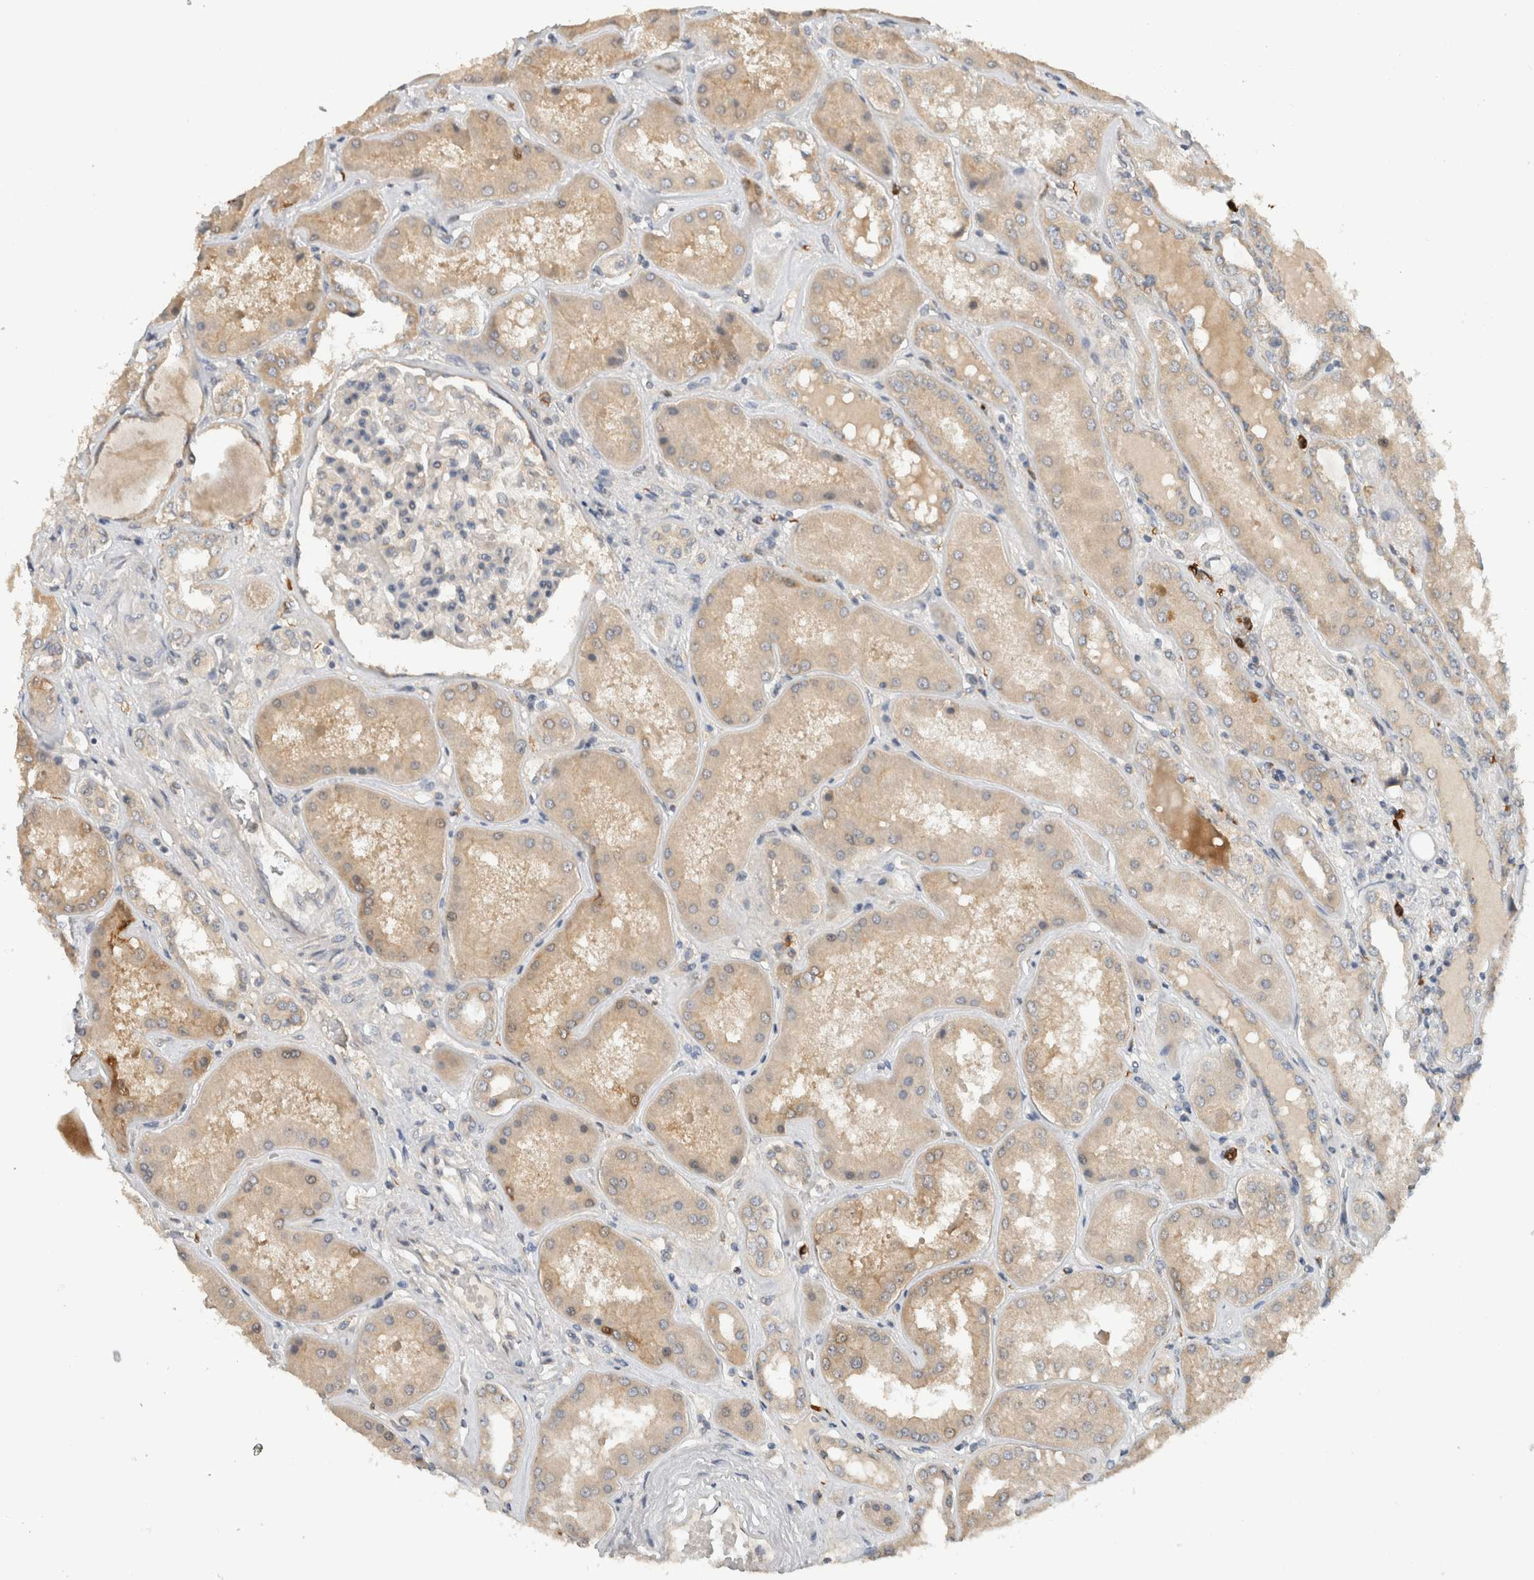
{"staining": {"intensity": "moderate", "quantity": "25%-75%", "location": "cytoplasmic/membranous"}, "tissue": "kidney", "cell_type": "Cells in glomeruli", "image_type": "normal", "snomed": [{"axis": "morphology", "description": "Normal tissue, NOS"}, {"axis": "topography", "description": "Kidney"}], "caption": "Protein expression by IHC demonstrates moderate cytoplasmic/membranous expression in about 25%-75% of cells in glomeruli in benign kidney.", "gene": "PUM1", "patient": {"sex": "female", "age": 56}}